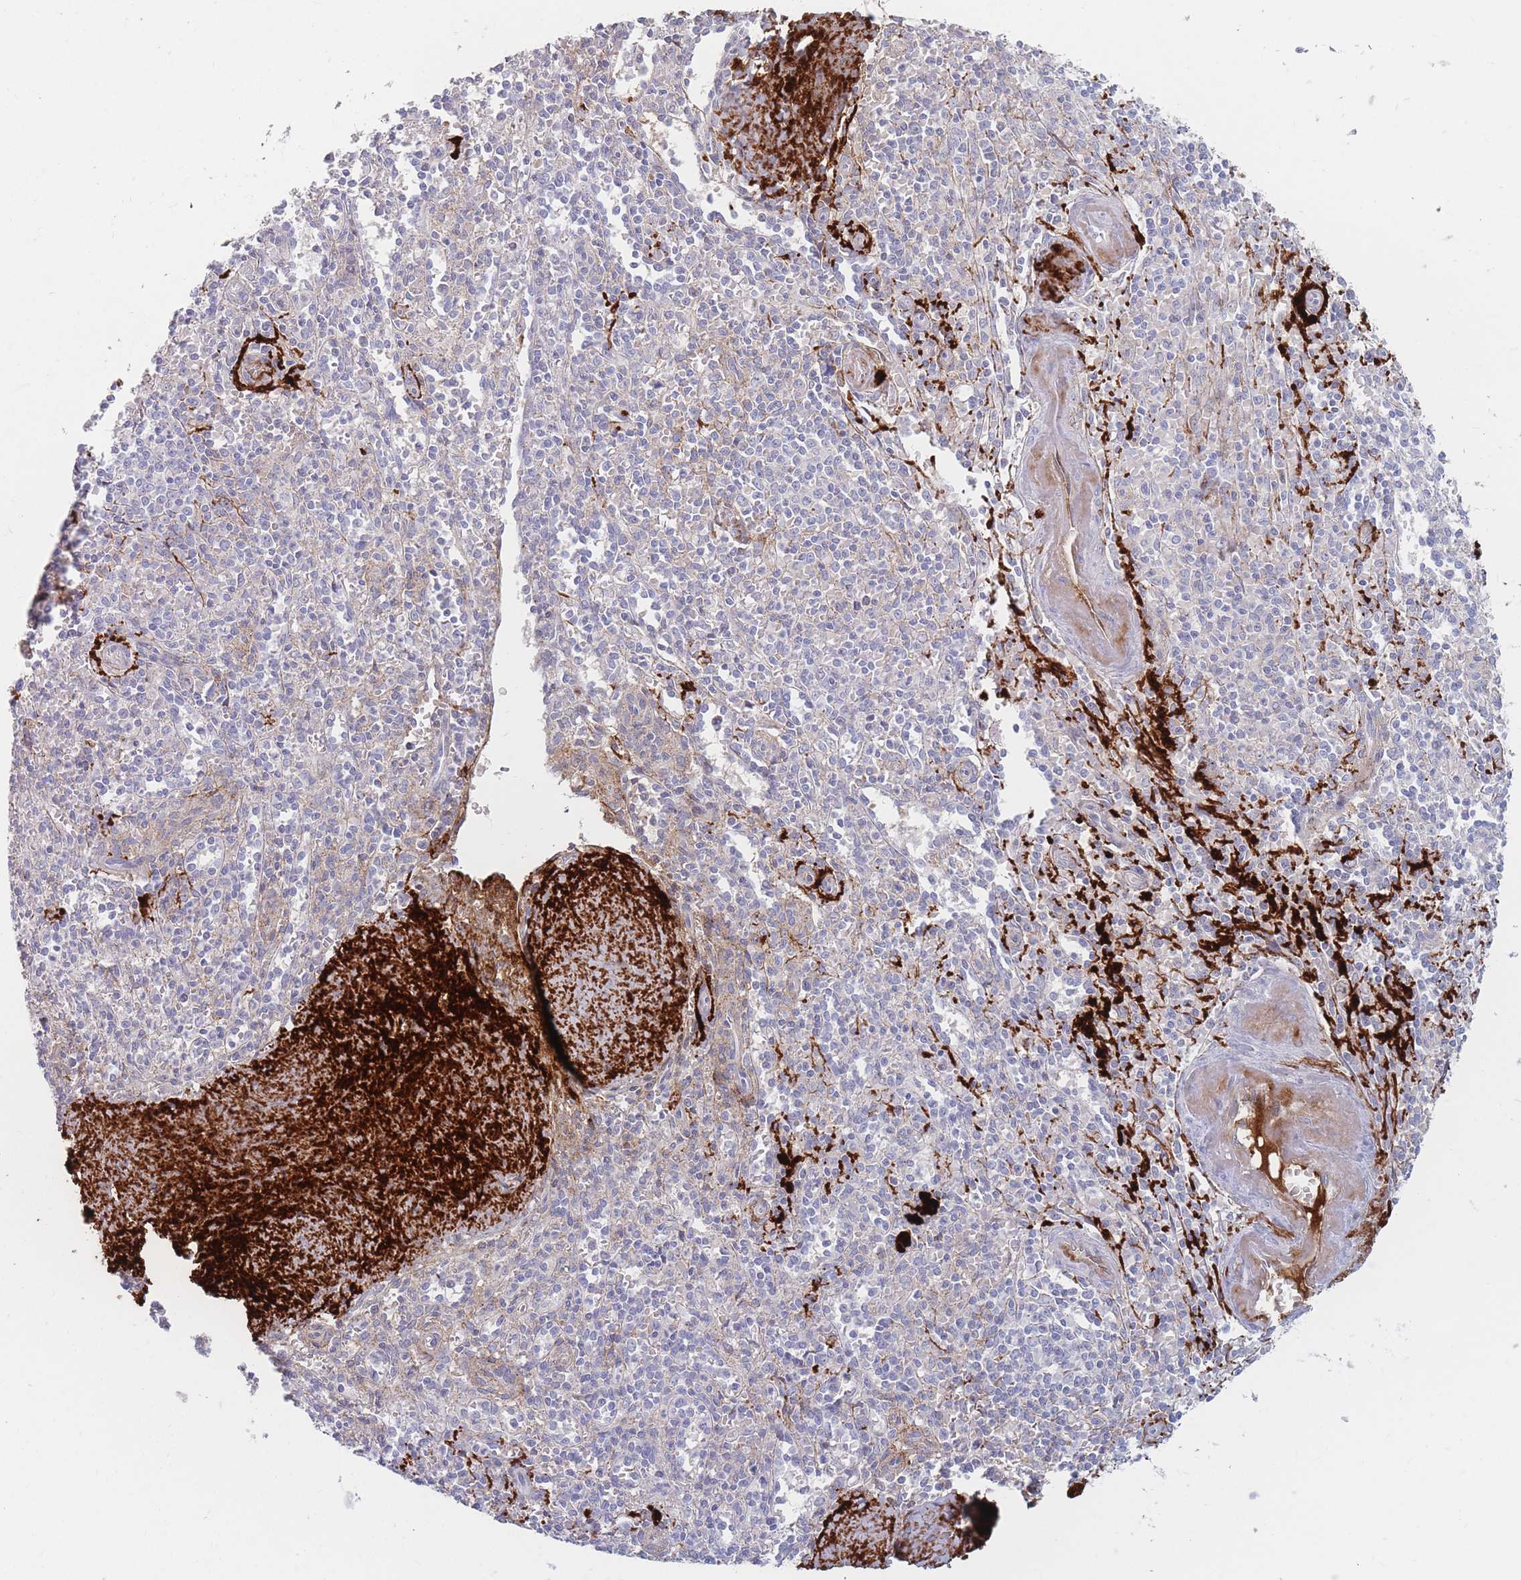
{"staining": {"intensity": "negative", "quantity": "none", "location": "none"}, "tissue": "spleen", "cell_type": "Cells in red pulp", "image_type": "normal", "snomed": [{"axis": "morphology", "description": "Normal tissue, NOS"}, {"axis": "topography", "description": "Spleen"}], "caption": "This is an IHC micrograph of benign spleen. There is no expression in cells in red pulp.", "gene": "PRG4", "patient": {"sex": "female", "age": 70}}